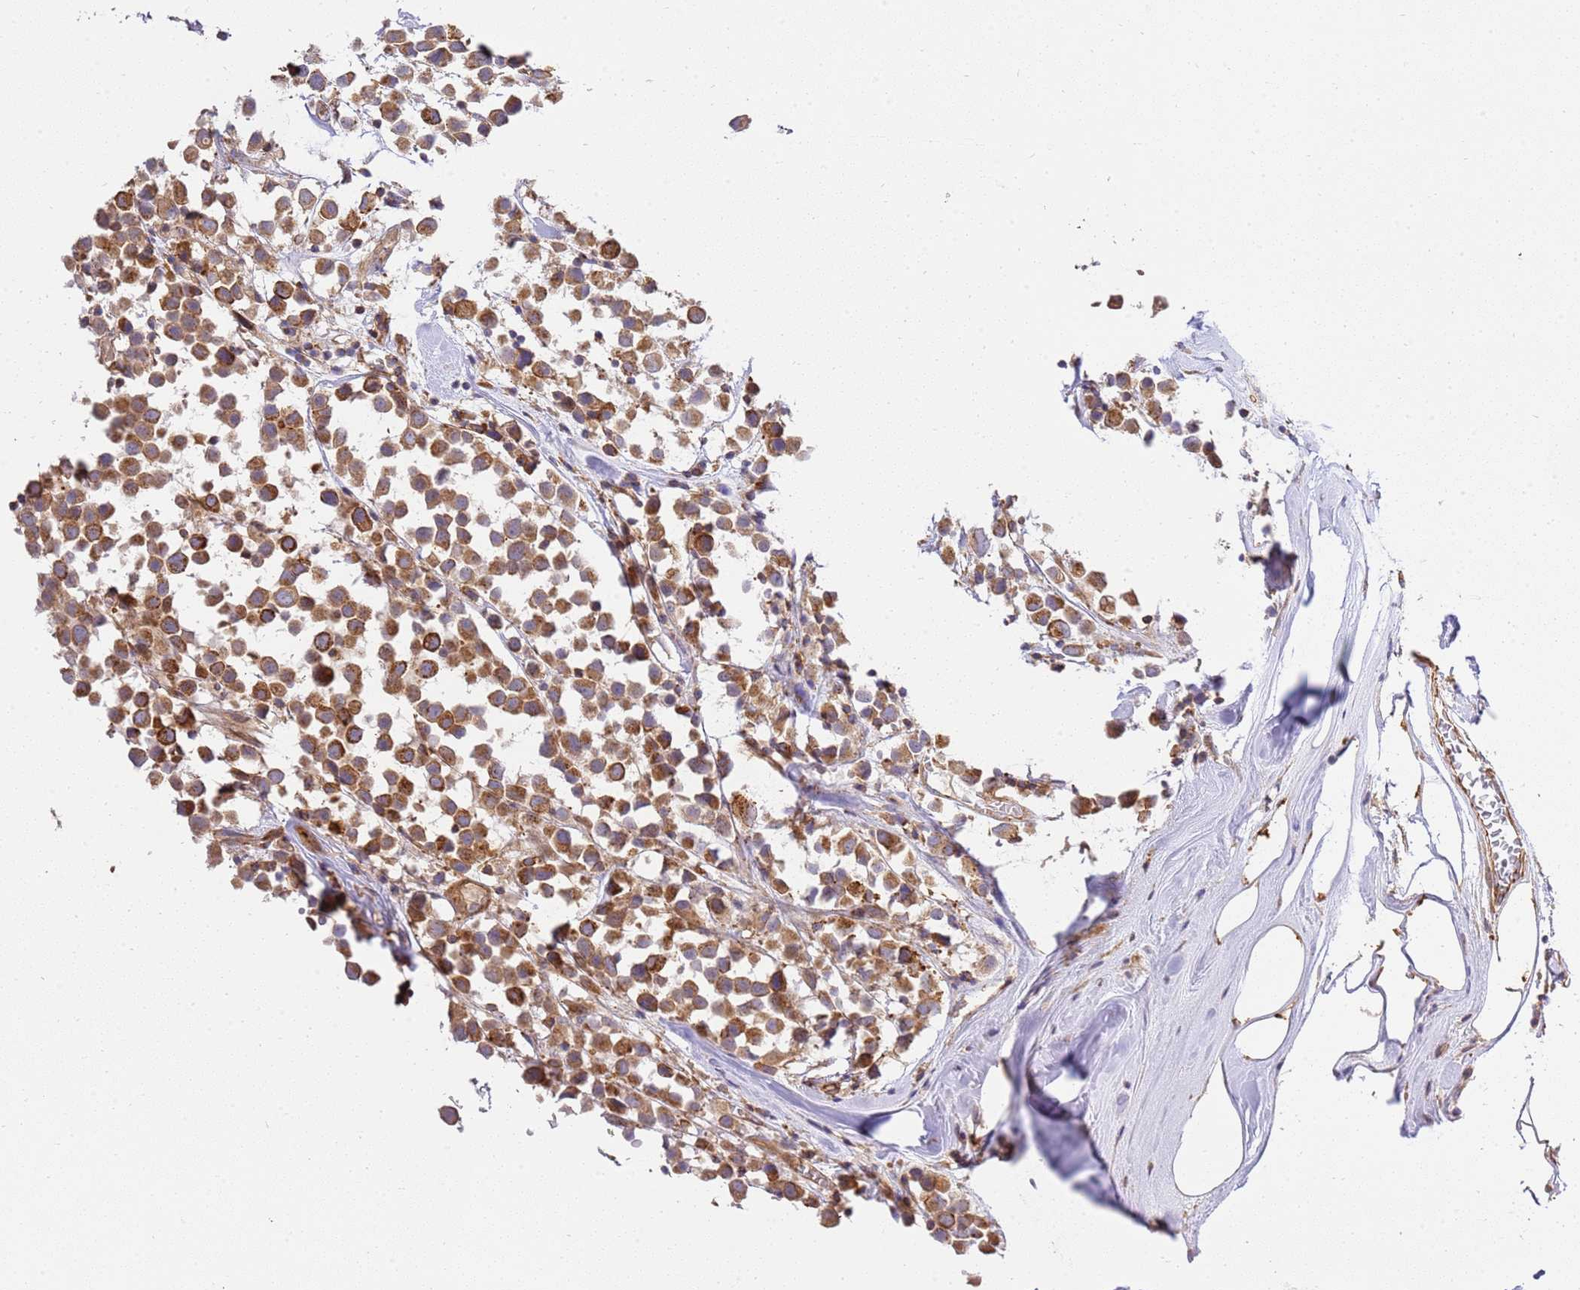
{"staining": {"intensity": "moderate", "quantity": ">75%", "location": "cytoplasmic/membranous"}, "tissue": "breast cancer", "cell_type": "Tumor cells", "image_type": "cancer", "snomed": [{"axis": "morphology", "description": "Duct carcinoma"}, {"axis": "topography", "description": "Breast"}], "caption": "Immunohistochemical staining of human breast cancer reveals medium levels of moderate cytoplasmic/membranous protein expression in about >75% of tumor cells. (IHC, brightfield microscopy, high magnification).", "gene": "EFCAB8", "patient": {"sex": "female", "age": 61}}